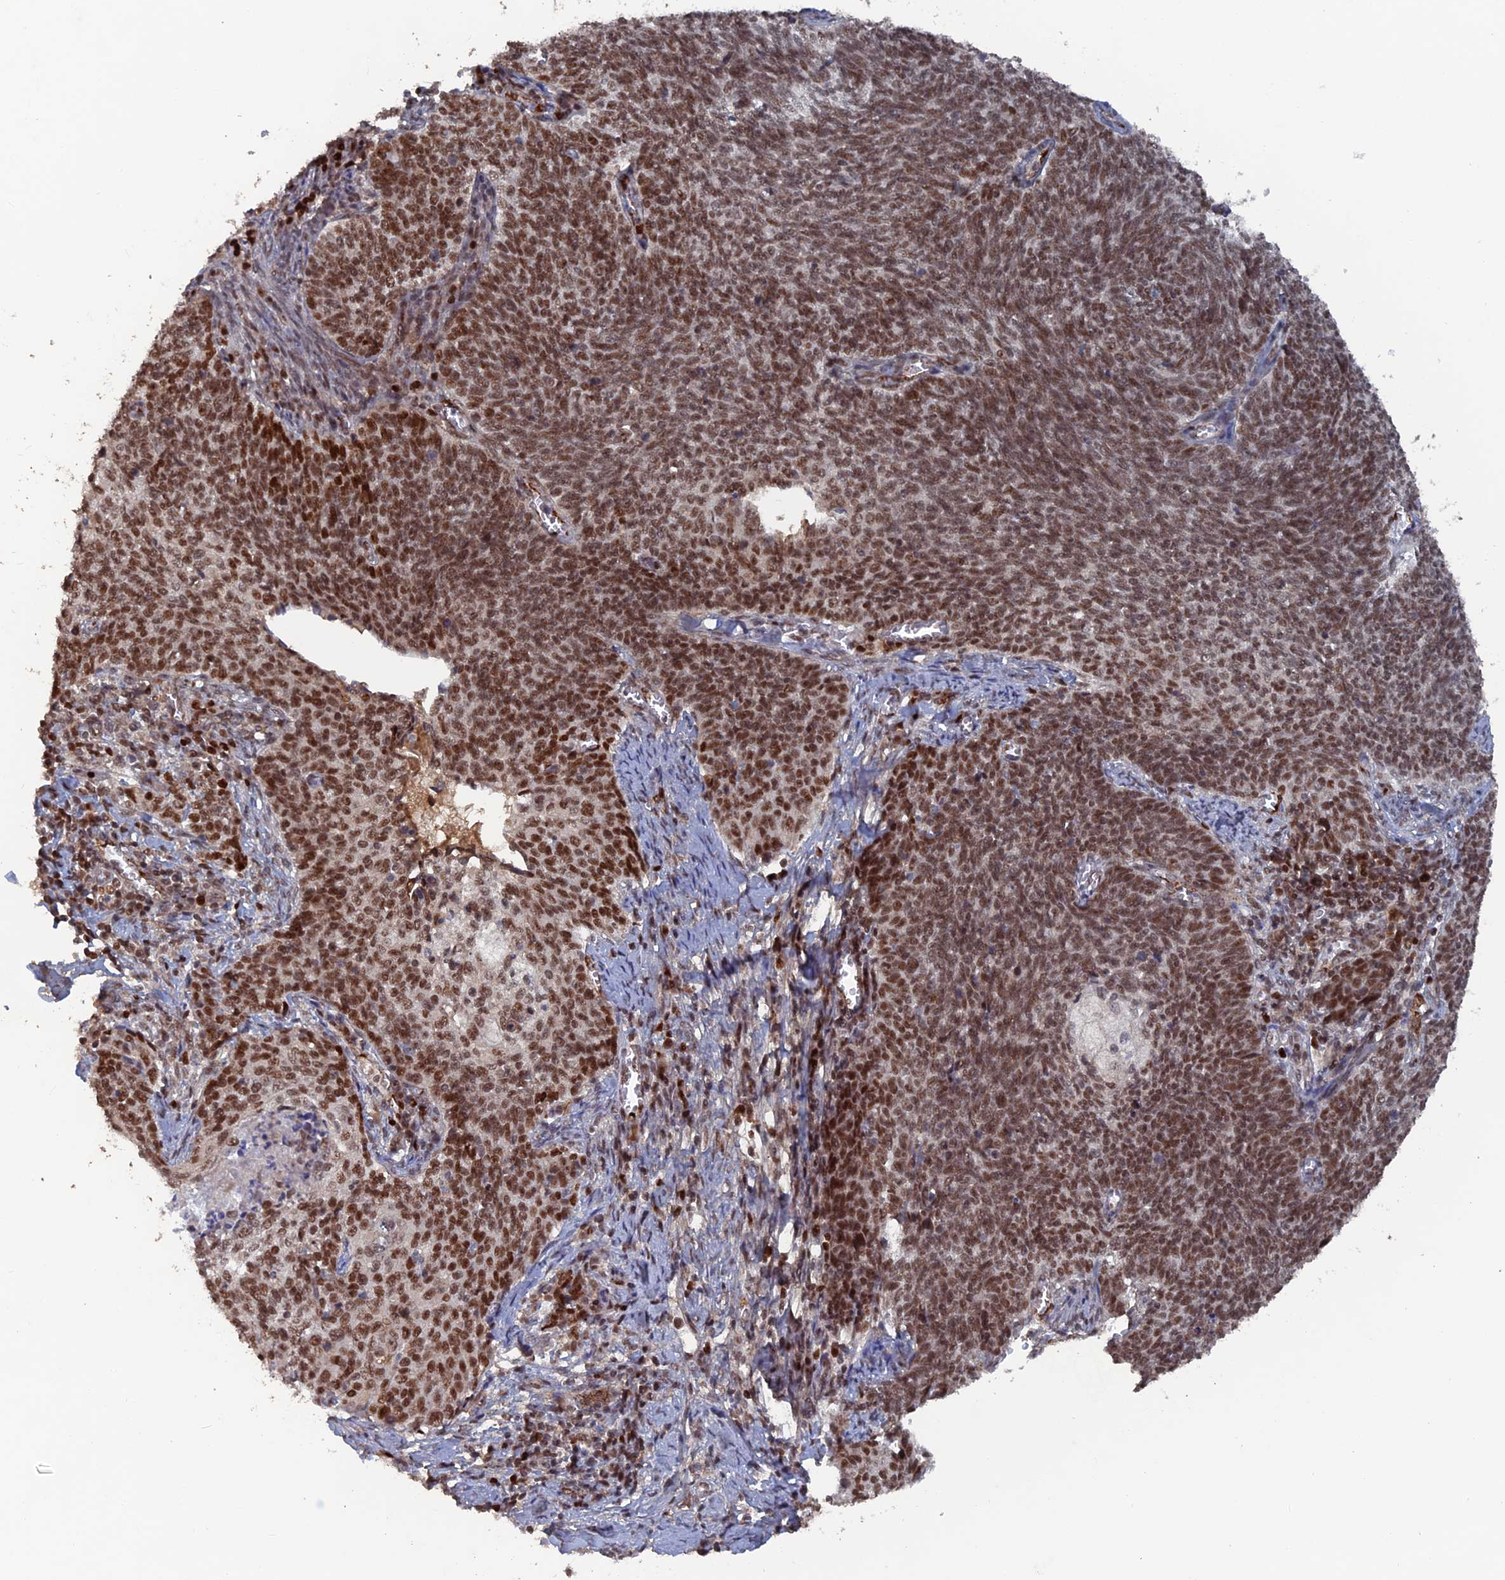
{"staining": {"intensity": "strong", "quantity": ">75%", "location": "nuclear"}, "tissue": "cervical cancer", "cell_type": "Tumor cells", "image_type": "cancer", "snomed": [{"axis": "morphology", "description": "Squamous cell carcinoma, NOS"}, {"axis": "topography", "description": "Cervix"}], "caption": "Immunohistochemistry image of neoplastic tissue: cervical cancer (squamous cell carcinoma) stained using IHC demonstrates high levels of strong protein expression localized specifically in the nuclear of tumor cells, appearing as a nuclear brown color.", "gene": "SH3D21", "patient": {"sex": "female", "age": 39}}